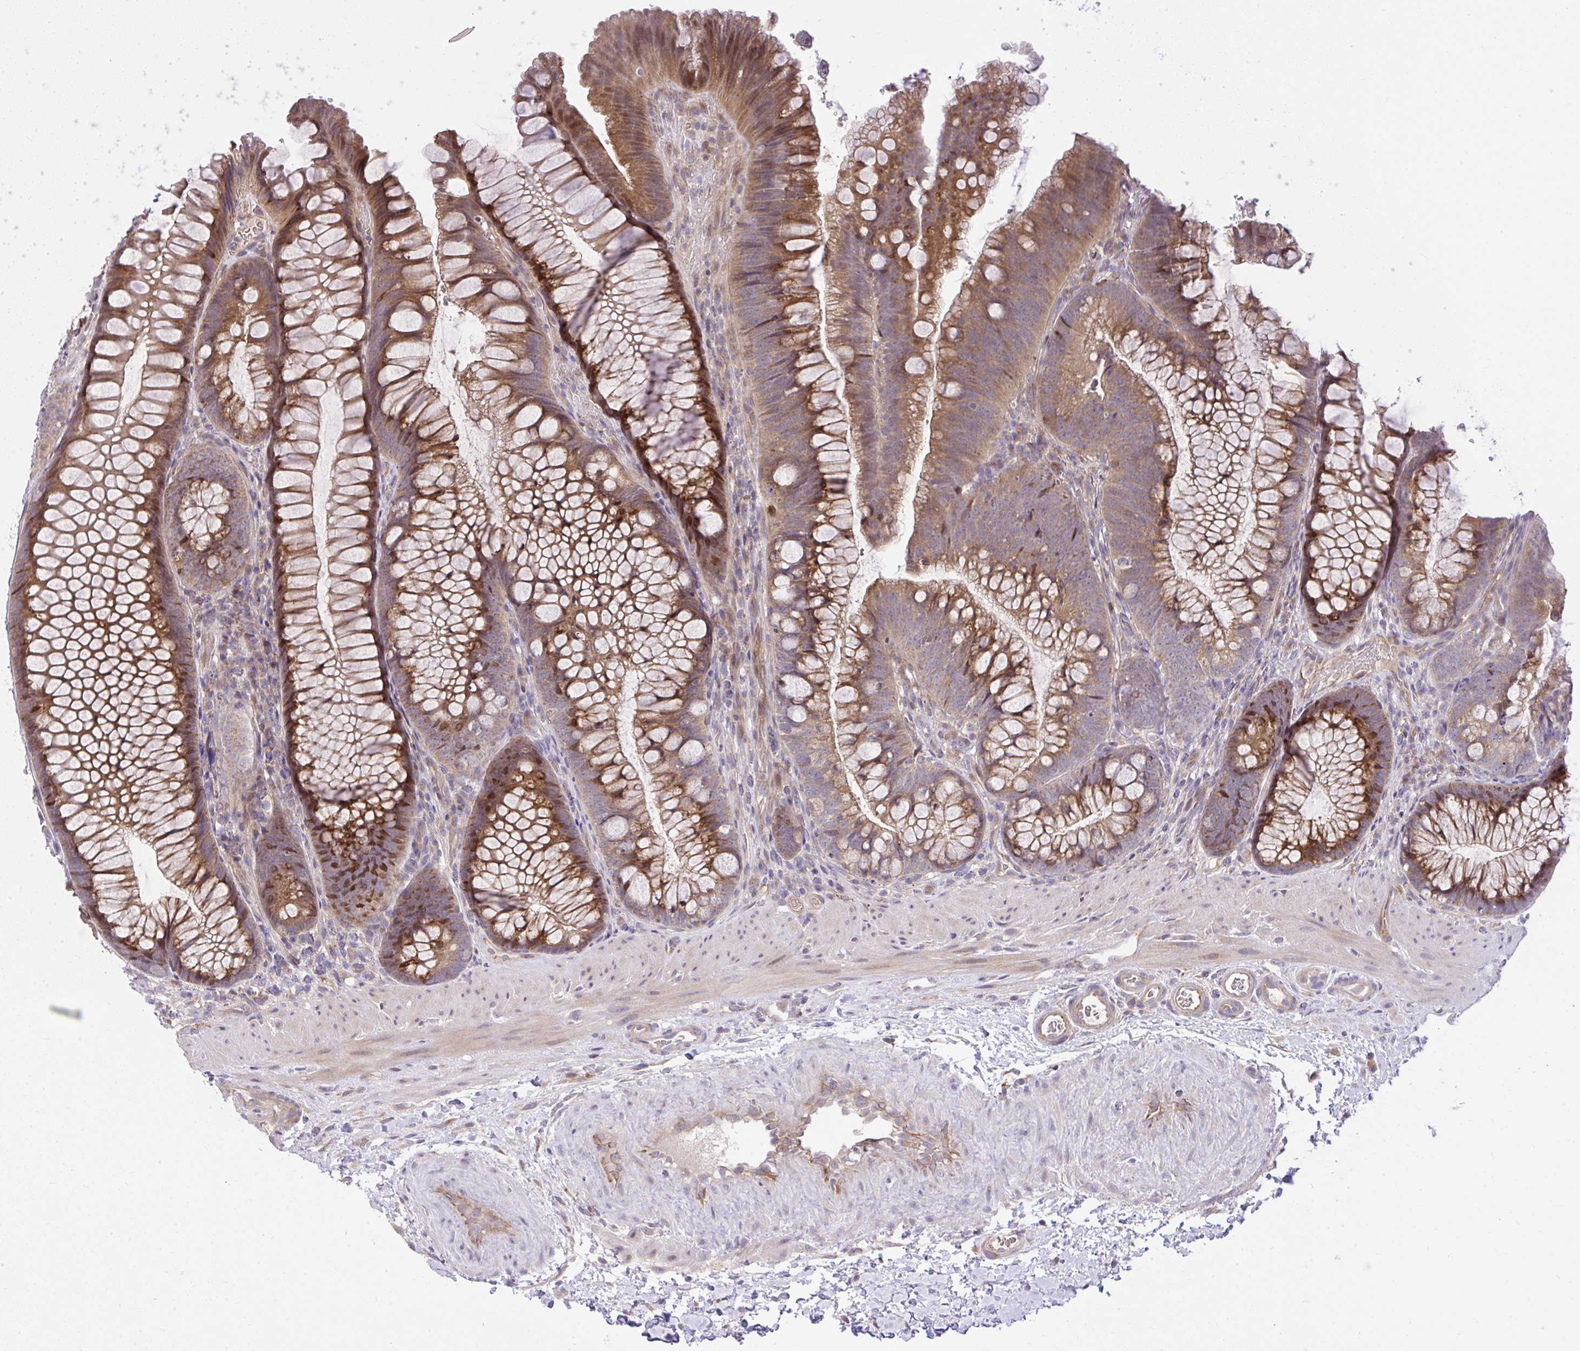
{"staining": {"intensity": "weak", "quantity": ">75%", "location": "cytoplasmic/membranous"}, "tissue": "colon", "cell_type": "Endothelial cells", "image_type": "normal", "snomed": [{"axis": "morphology", "description": "Normal tissue, NOS"}, {"axis": "morphology", "description": "Adenoma, NOS"}, {"axis": "topography", "description": "Soft tissue"}, {"axis": "topography", "description": "Colon"}], "caption": "Immunohistochemical staining of normal colon shows low levels of weak cytoplasmic/membranous staining in about >75% of endothelial cells.", "gene": "CHIA", "patient": {"sex": "male", "age": 47}}